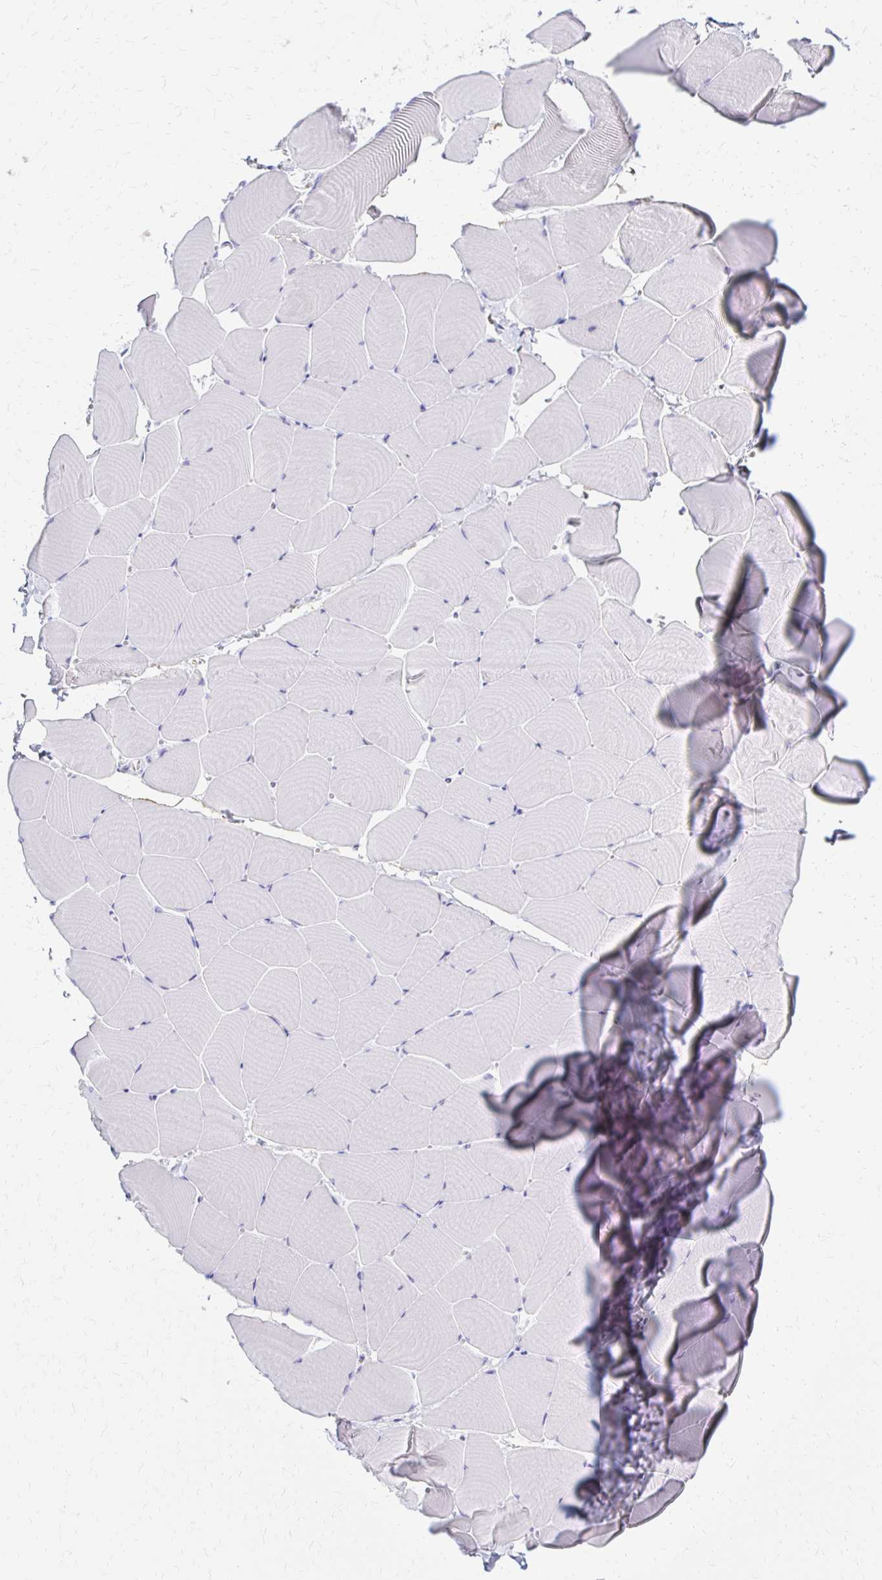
{"staining": {"intensity": "negative", "quantity": "none", "location": "none"}, "tissue": "skeletal muscle", "cell_type": "Myocytes", "image_type": "normal", "snomed": [{"axis": "morphology", "description": "Normal tissue, NOS"}, {"axis": "topography", "description": "Skeletal muscle"}], "caption": "There is no significant staining in myocytes of skeletal muscle. (DAB (3,3'-diaminobenzidine) immunohistochemistry with hematoxylin counter stain).", "gene": "FNTB", "patient": {"sex": "male", "age": 25}}